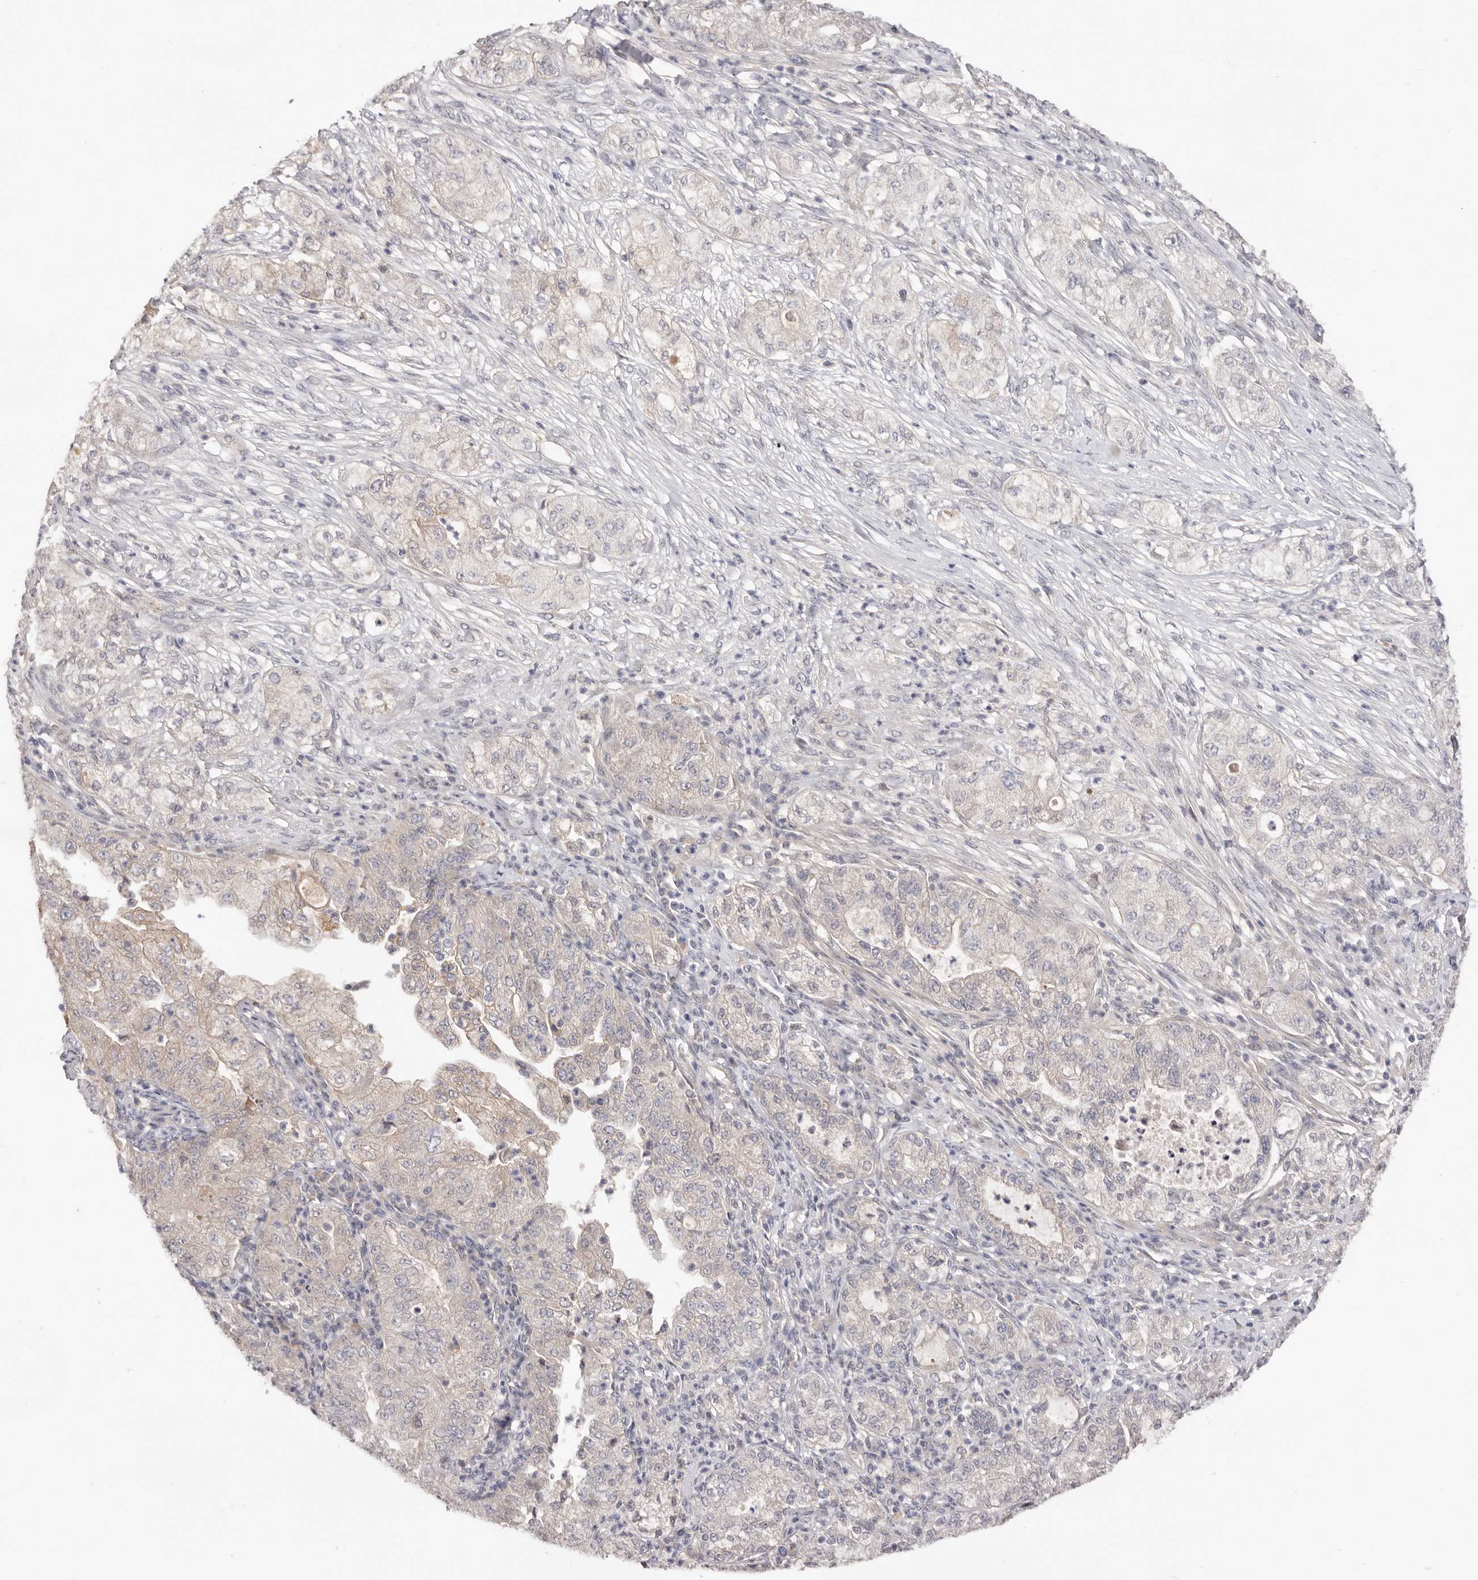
{"staining": {"intensity": "weak", "quantity": "<25%", "location": "cytoplasmic/membranous"}, "tissue": "pancreatic cancer", "cell_type": "Tumor cells", "image_type": "cancer", "snomed": [{"axis": "morphology", "description": "Adenocarcinoma, NOS"}, {"axis": "topography", "description": "Pancreas"}], "caption": "IHC photomicrograph of neoplastic tissue: human pancreatic cancer (adenocarcinoma) stained with DAB (3,3'-diaminobenzidine) shows no significant protein positivity in tumor cells.", "gene": "DOP1A", "patient": {"sex": "female", "age": 78}}